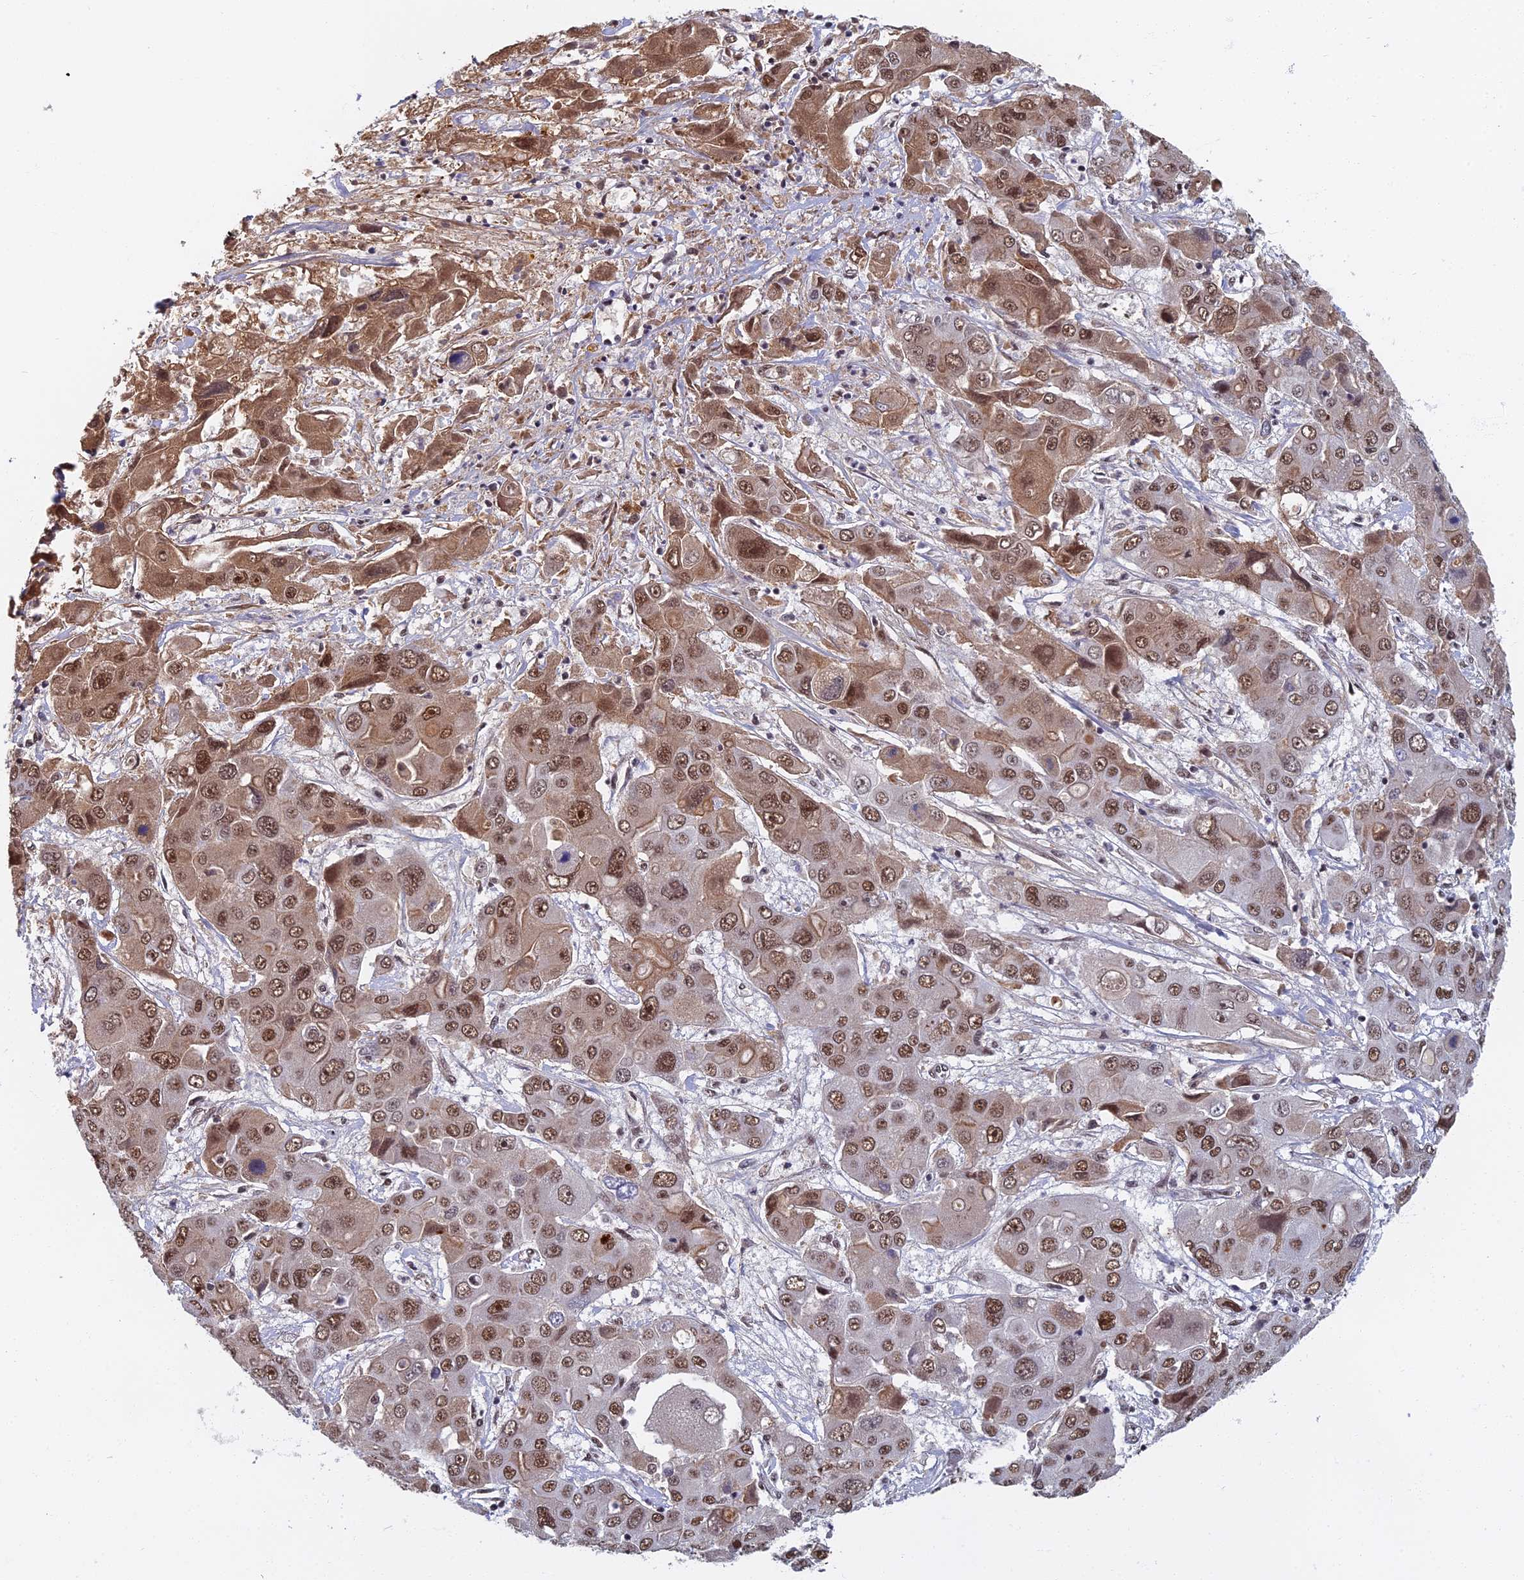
{"staining": {"intensity": "moderate", "quantity": ">75%", "location": "nuclear"}, "tissue": "liver cancer", "cell_type": "Tumor cells", "image_type": "cancer", "snomed": [{"axis": "morphology", "description": "Cholangiocarcinoma"}, {"axis": "topography", "description": "Liver"}], "caption": "Protein staining reveals moderate nuclear expression in approximately >75% of tumor cells in liver cancer (cholangiocarcinoma).", "gene": "TAF13", "patient": {"sex": "male", "age": 67}}